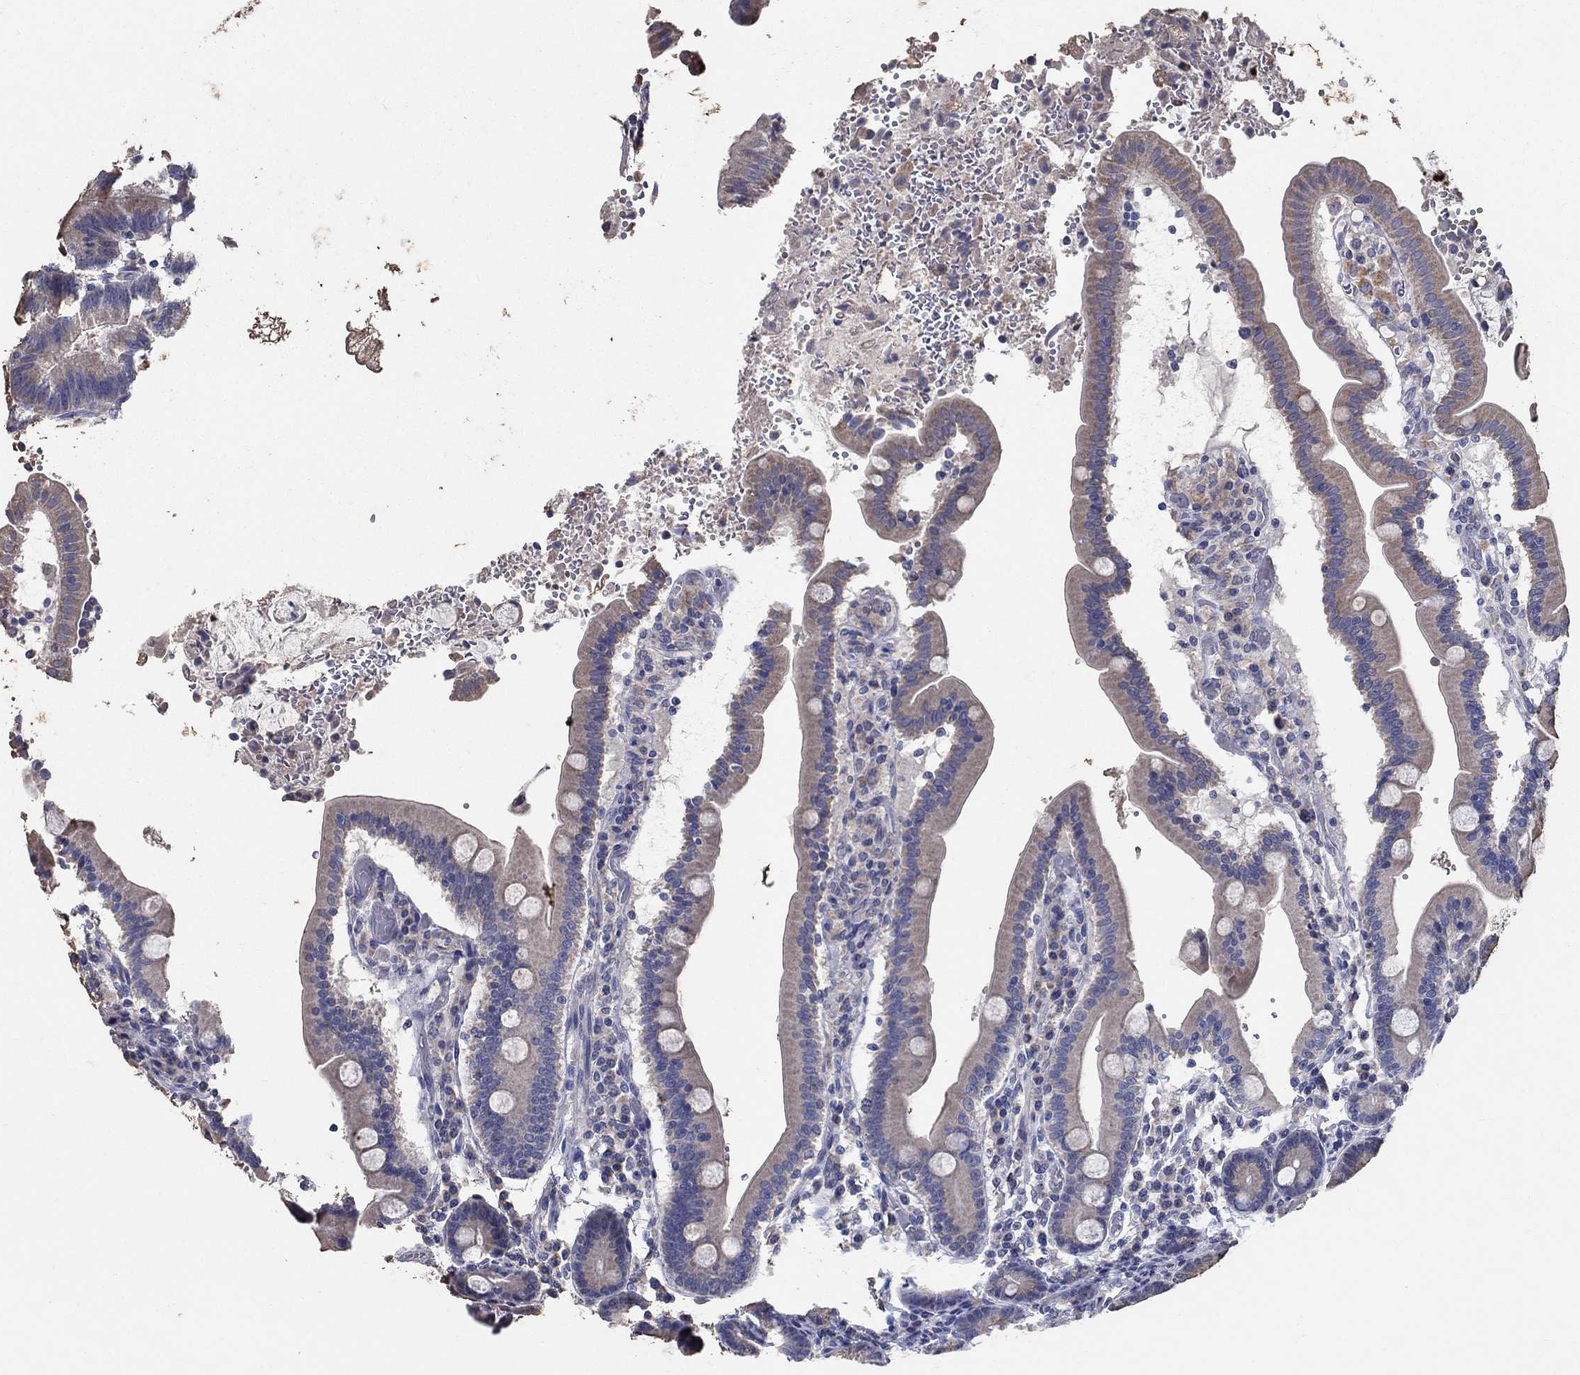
{"staining": {"intensity": "weak", "quantity": "<25%", "location": "cytoplasmic/membranous"}, "tissue": "duodenum", "cell_type": "Glandular cells", "image_type": "normal", "snomed": [{"axis": "morphology", "description": "Normal tissue, NOS"}, {"axis": "topography", "description": "Duodenum"}], "caption": "Immunohistochemical staining of normal duodenum reveals no significant positivity in glandular cells.", "gene": "PROZ", "patient": {"sex": "female", "age": 62}}